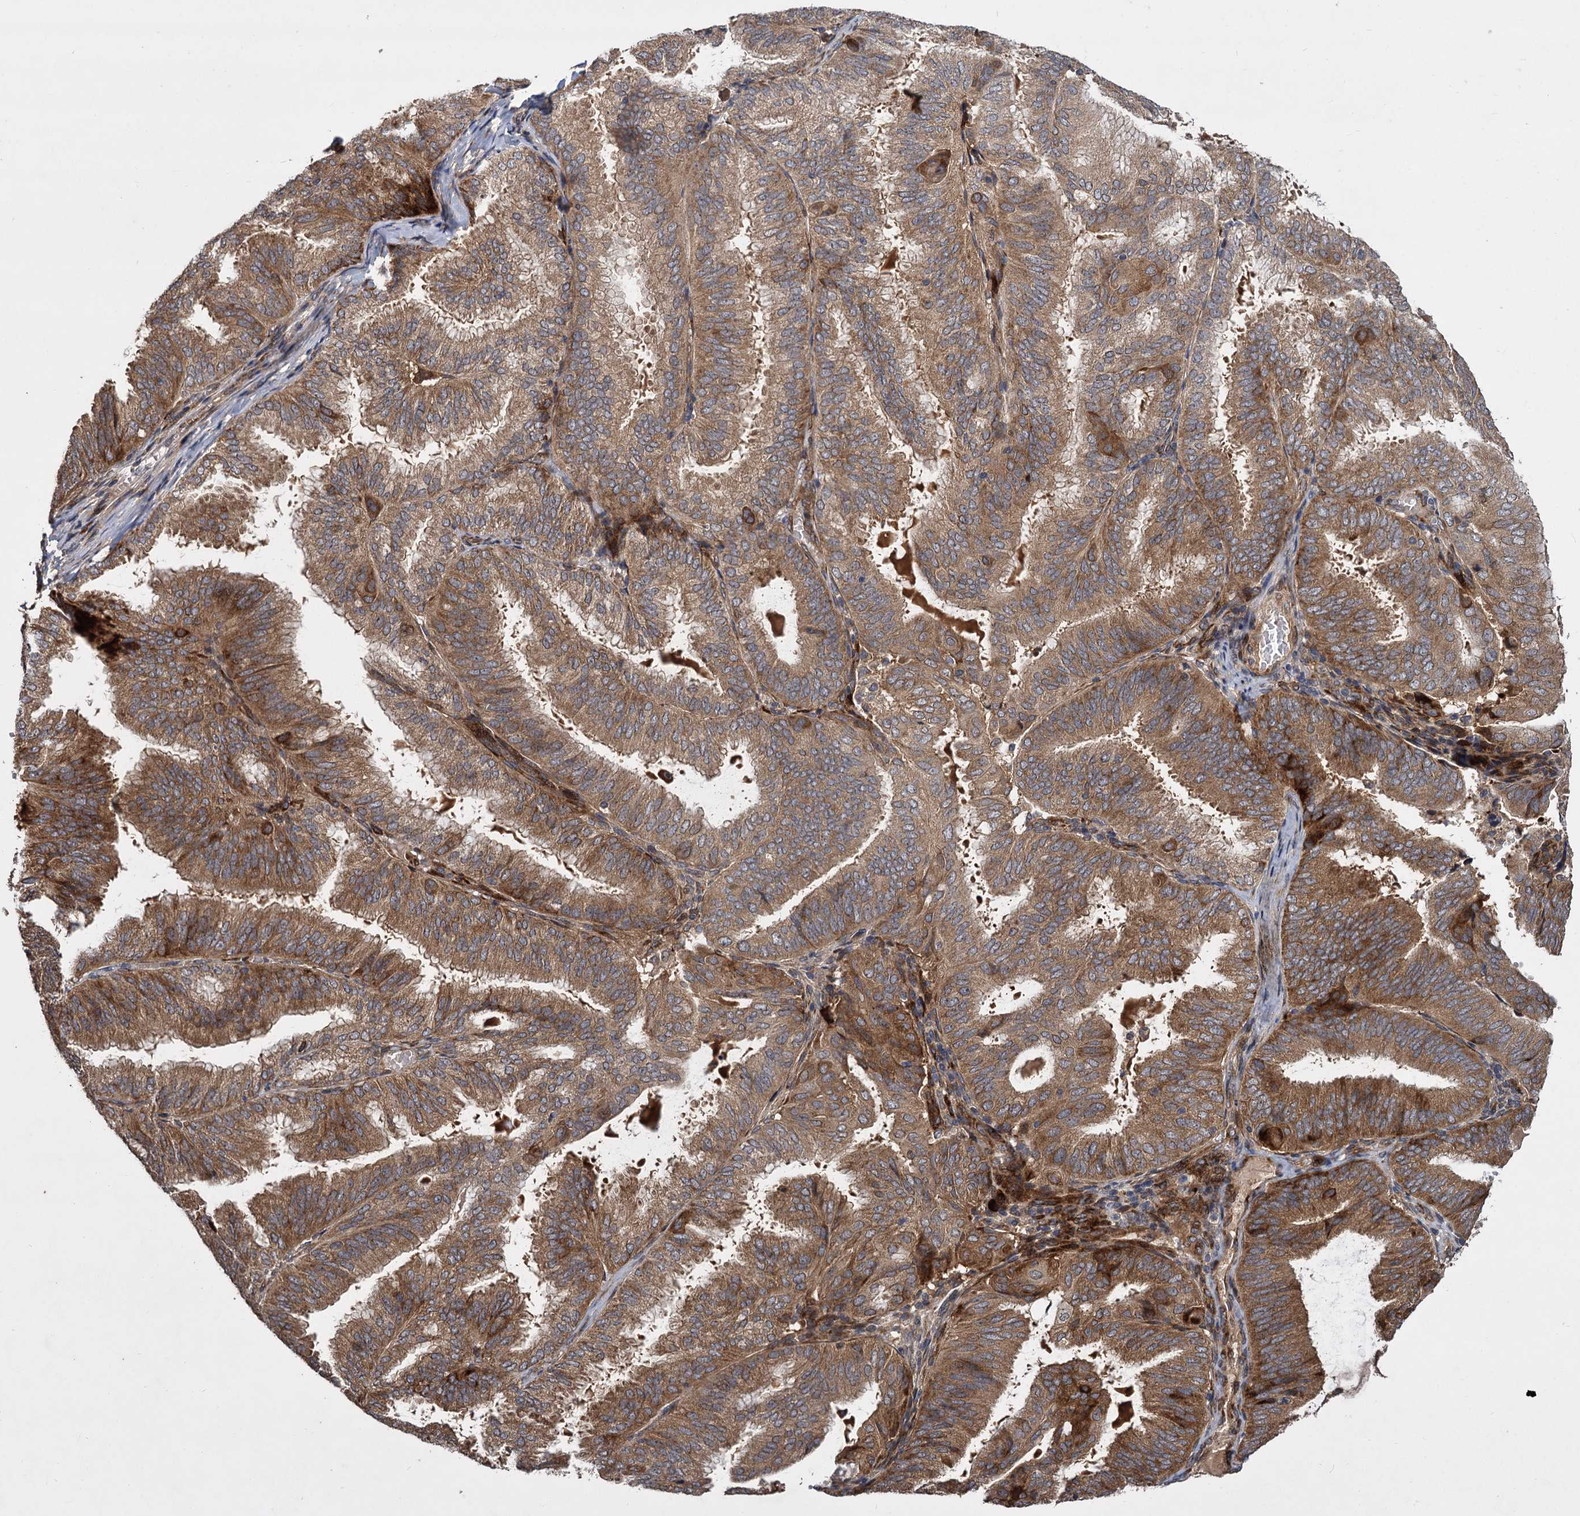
{"staining": {"intensity": "moderate", "quantity": ">75%", "location": "cytoplasmic/membranous"}, "tissue": "endometrial cancer", "cell_type": "Tumor cells", "image_type": "cancer", "snomed": [{"axis": "morphology", "description": "Adenocarcinoma, NOS"}, {"axis": "topography", "description": "Endometrium"}], "caption": "A medium amount of moderate cytoplasmic/membranous staining is seen in approximately >75% of tumor cells in adenocarcinoma (endometrial) tissue. (IHC, brightfield microscopy, high magnification).", "gene": "INPPL1", "patient": {"sex": "female", "age": 49}}